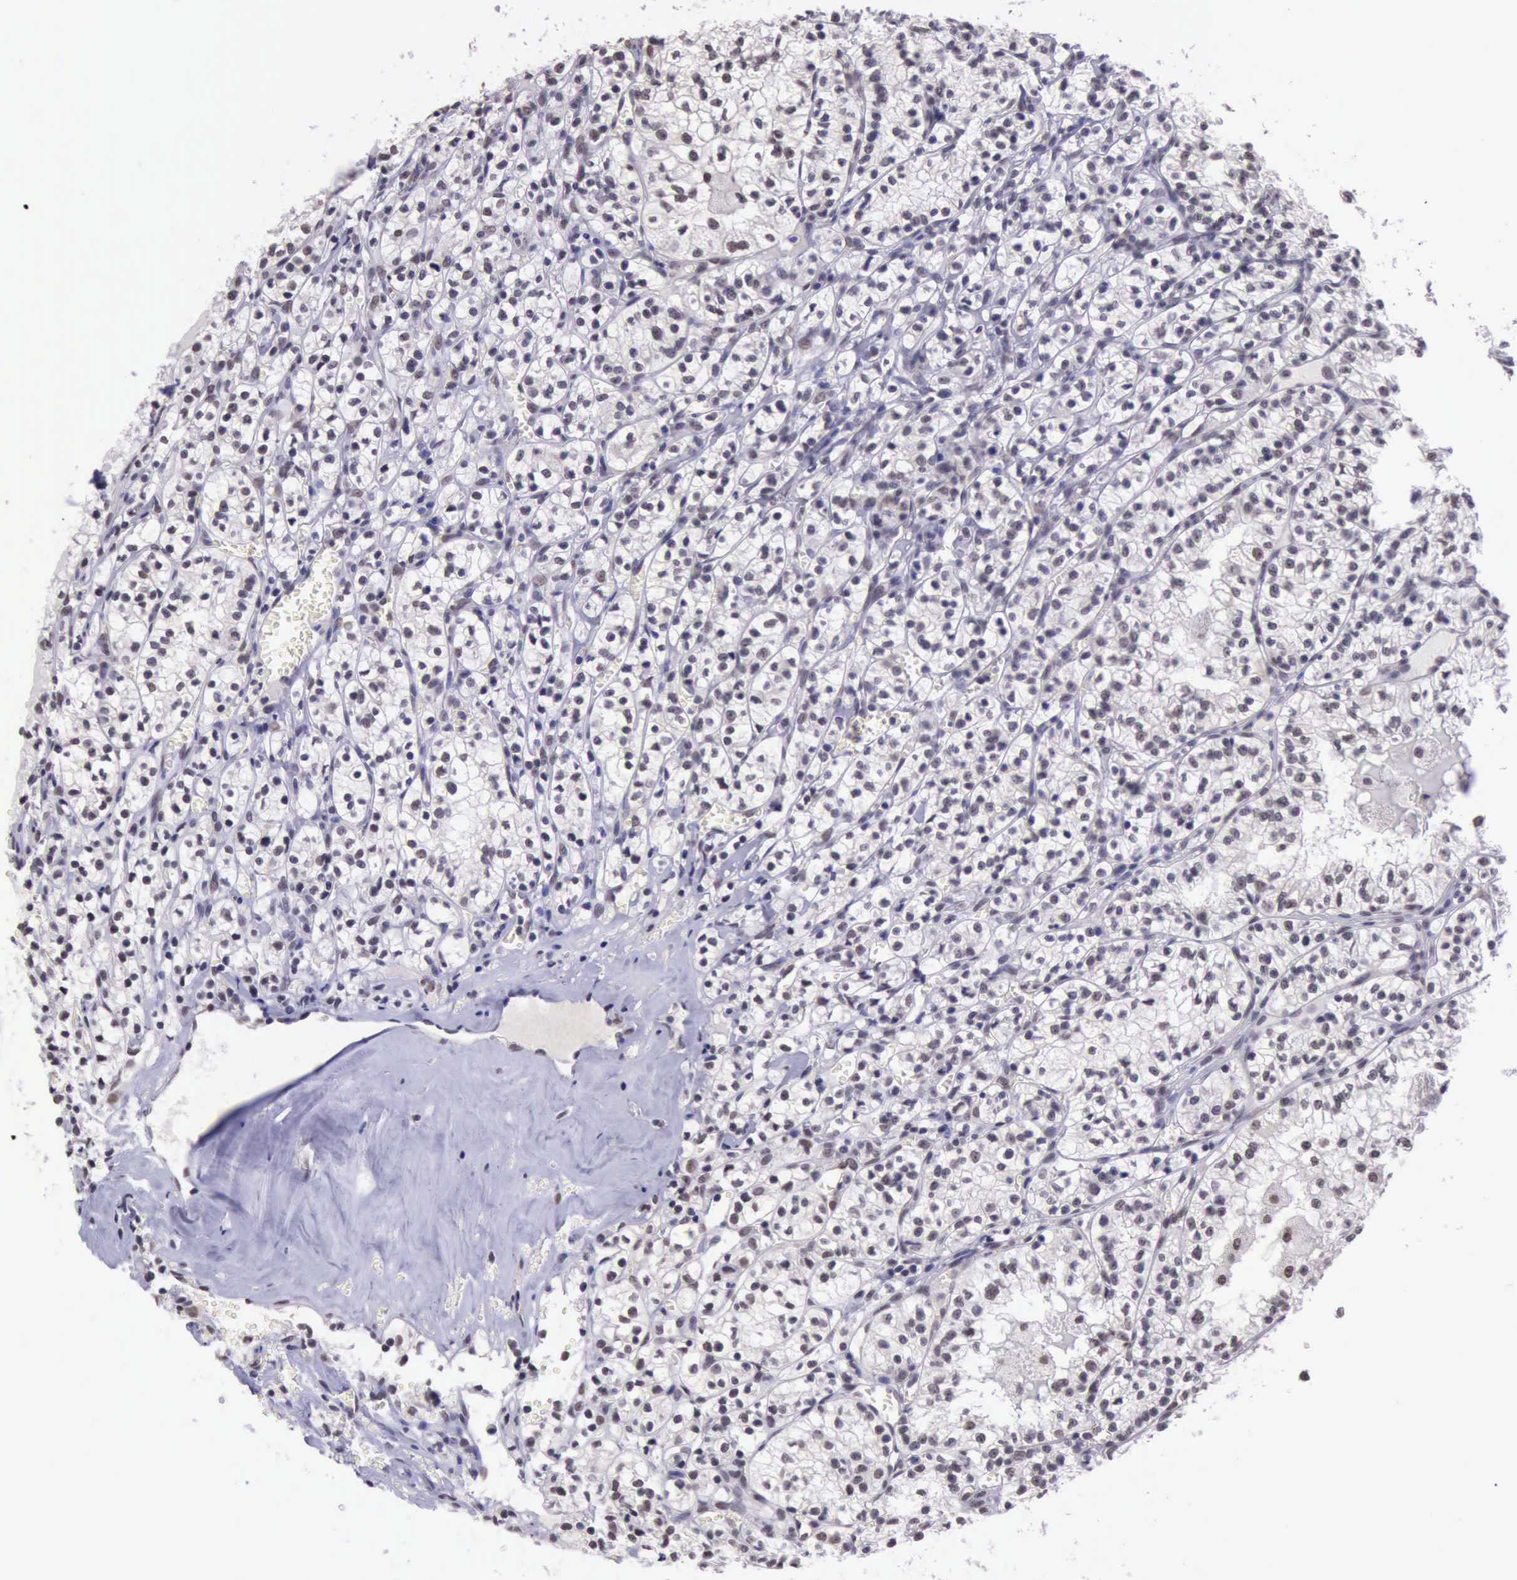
{"staining": {"intensity": "moderate", "quantity": "25%-75%", "location": "nuclear"}, "tissue": "renal cancer", "cell_type": "Tumor cells", "image_type": "cancer", "snomed": [{"axis": "morphology", "description": "Adenocarcinoma, NOS"}, {"axis": "topography", "description": "Kidney"}], "caption": "The immunohistochemical stain highlights moderate nuclear staining in tumor cells of renal cancer (adenocarcinoma) tissue.", "gene": "PRPF39", "patient": {"sex": "male", "age": 61}}